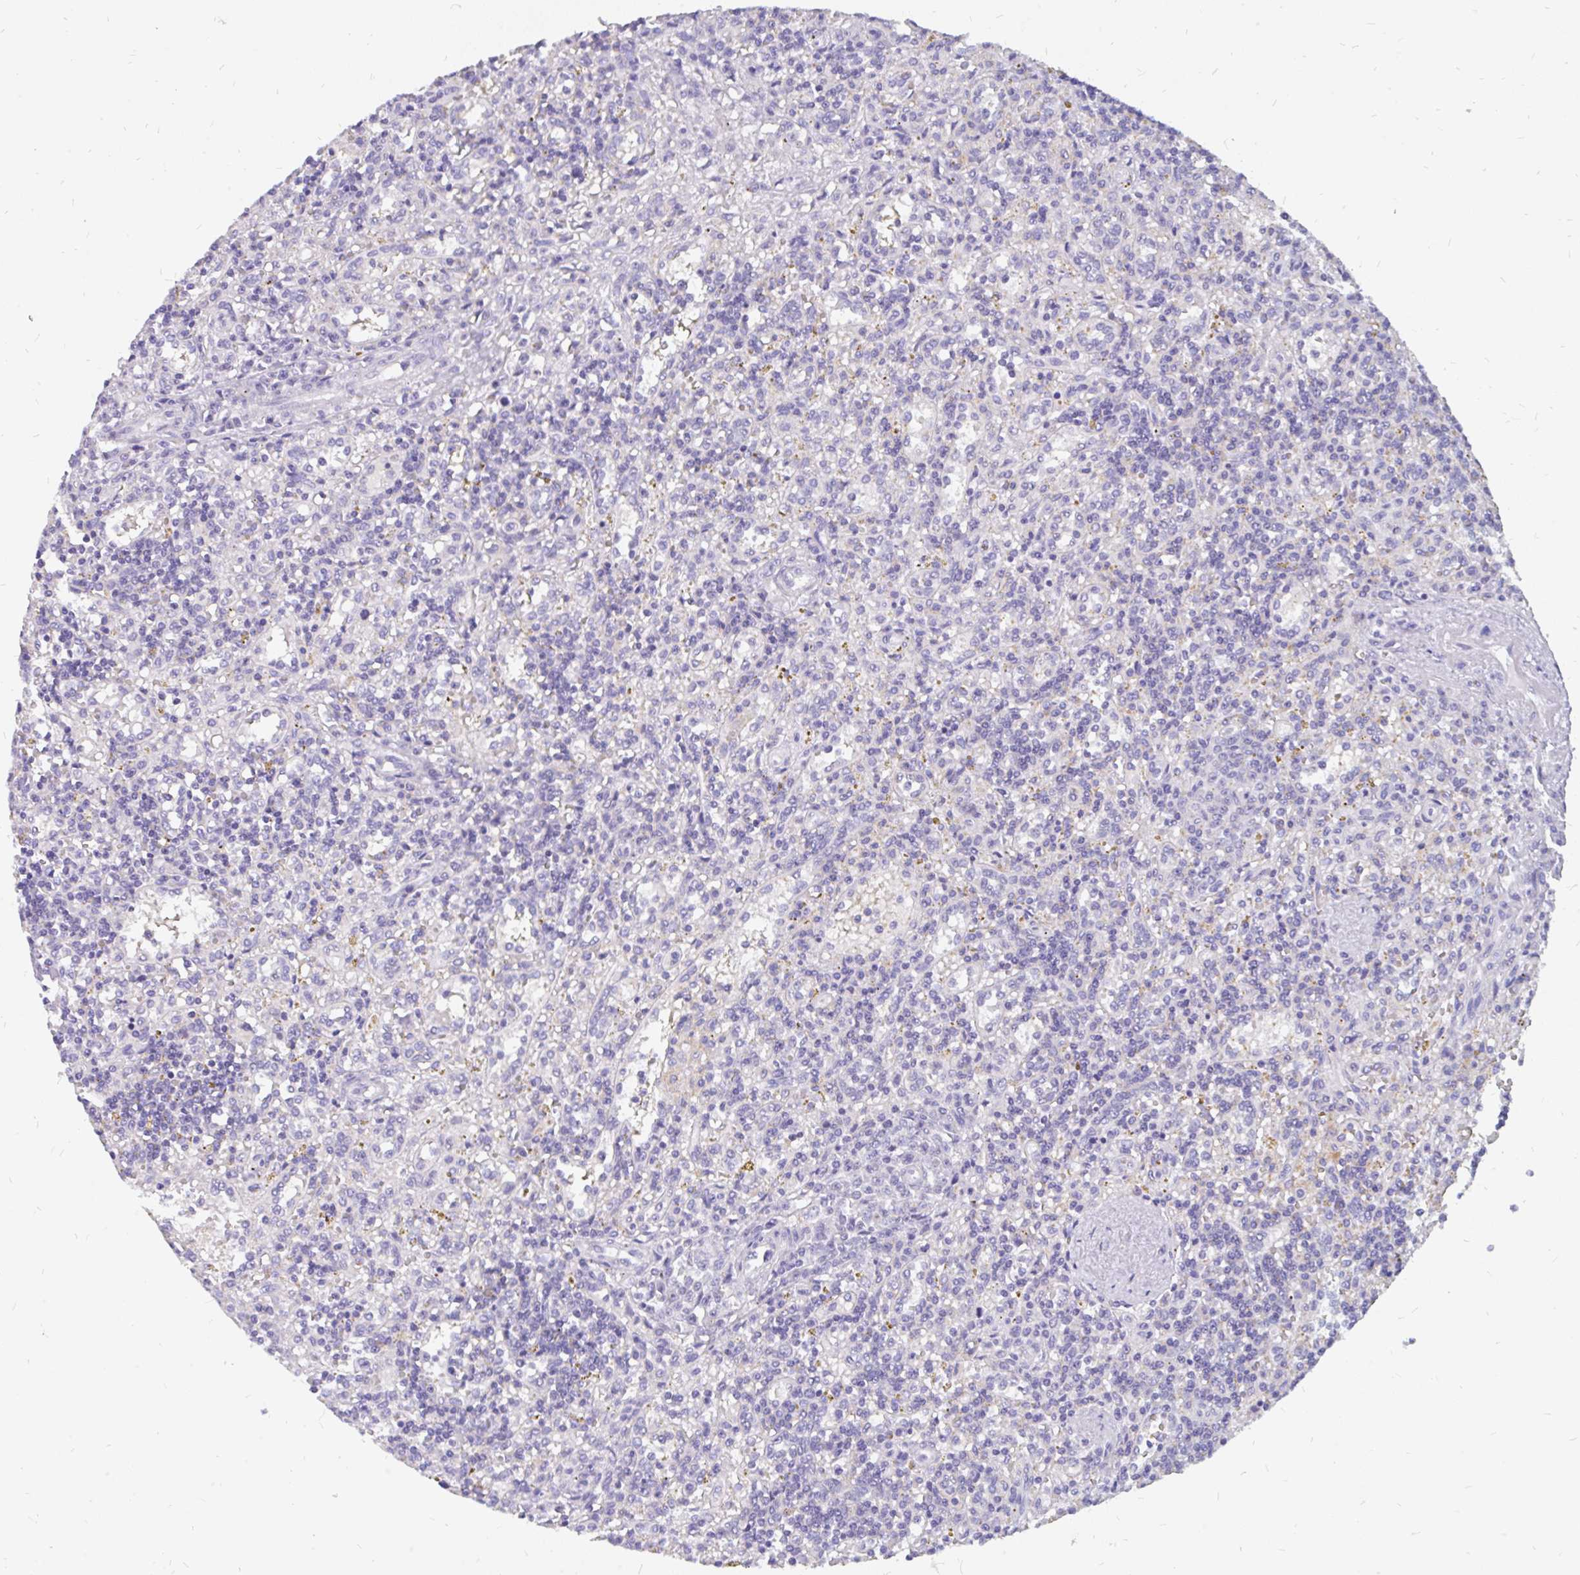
{"staining": {"intensity": "negative", "quantity": "none", "location": "none"}, "tissue": "lymphoma", "cell_type": "Tumor cells", "image_type": "cancer", "snomed": [{"axis": "morphology", "description": "Malignant lymphoma, non-Hodgkin's type, Low grade"}, {"axis": "topography", "description": "Spleen"}], "caption": "Photomicrograph shows no significant protein positivity in tumor cells of malignant lymphoma, non-Hodgkin's type (low-grade).", "gene": "INTS5", "patient": {"sex": "male", "age": 67}}